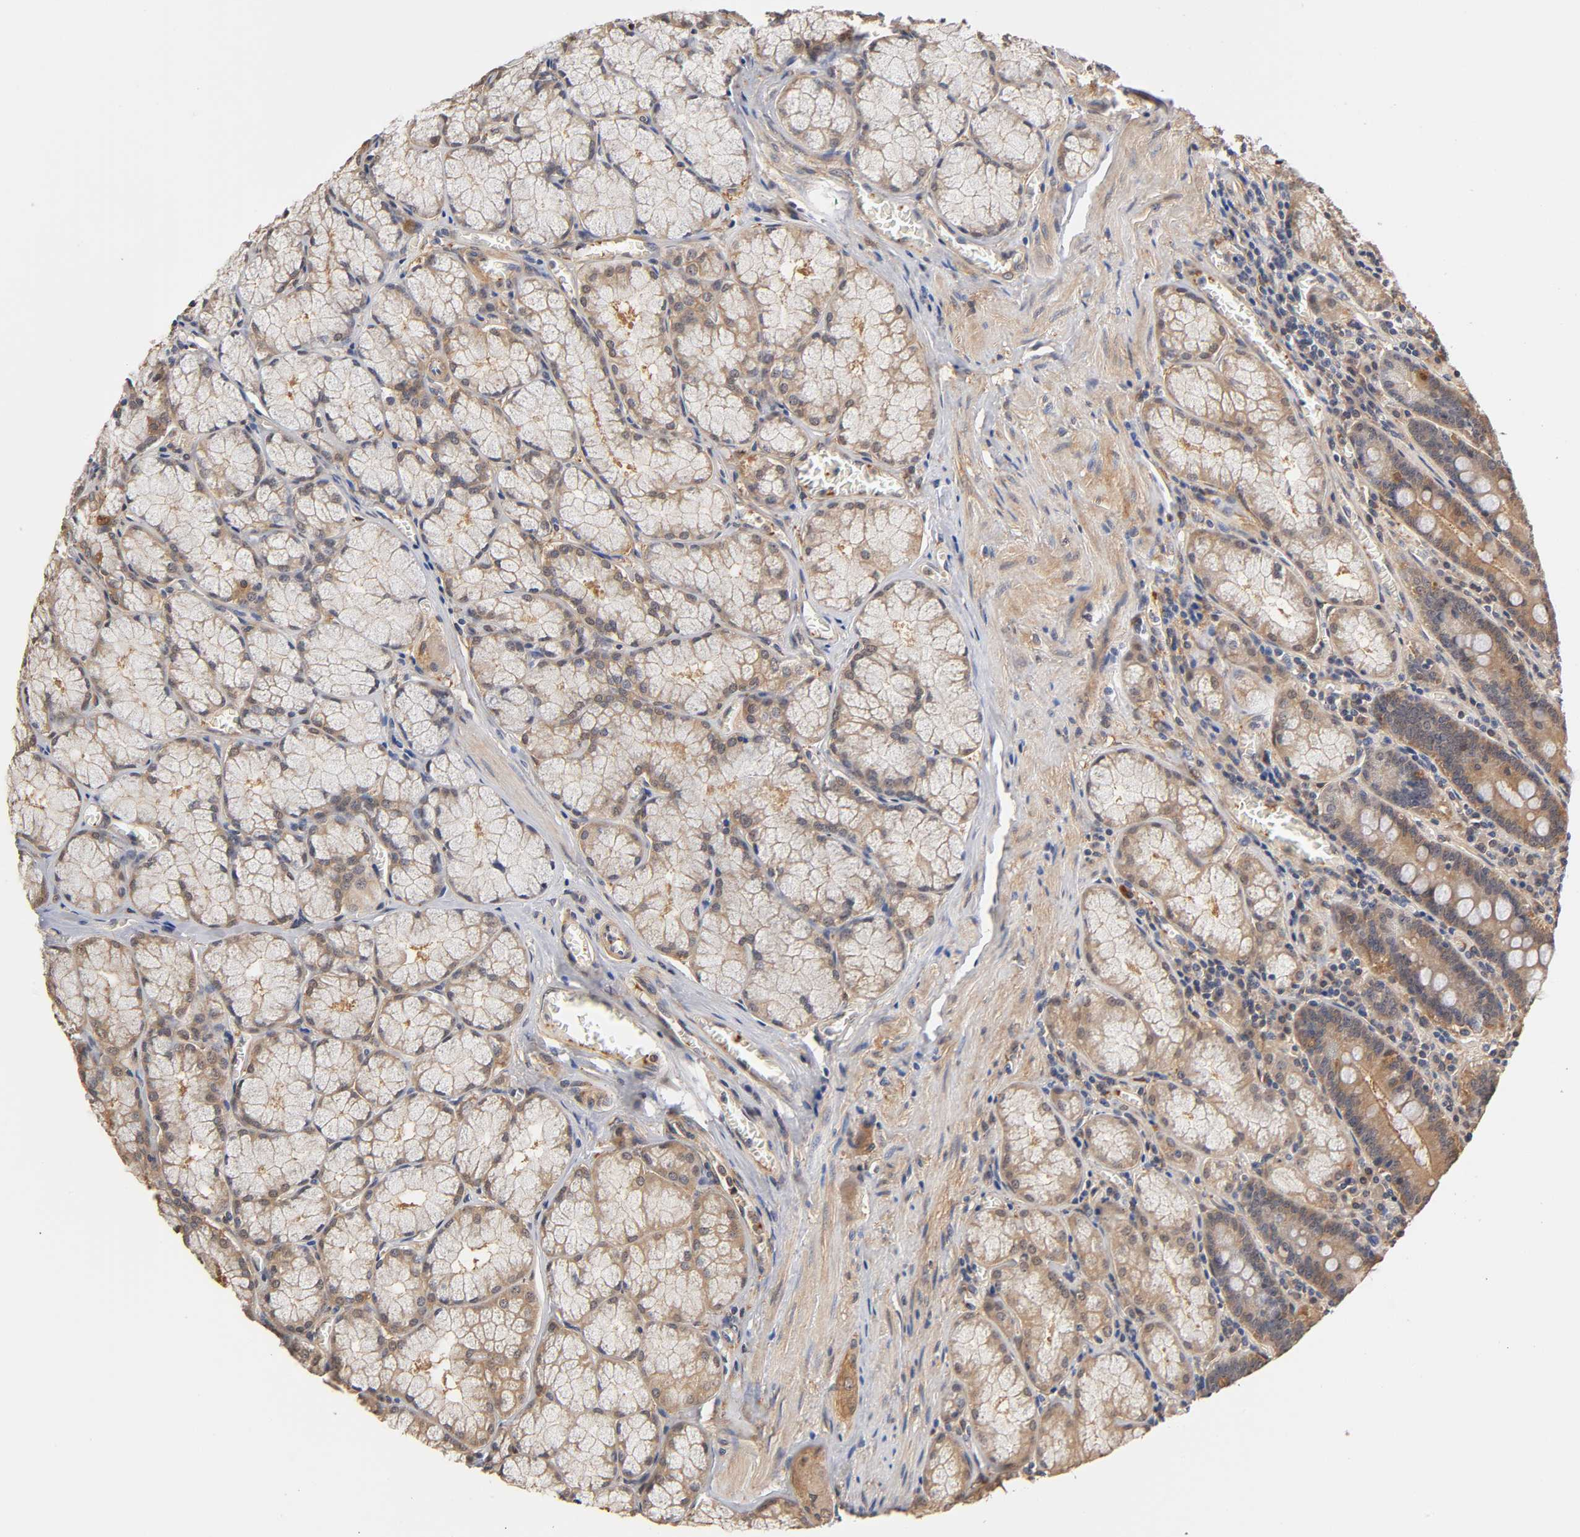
{"staining": {"intensity": "weak", "quantity": ">75%", "location": "cytoplasmic/membranous"}, "tissue": "stomach", "cell_type": "Glandular cells", "image_type": "normal", "snomed": [{"axis": "morphology", "description": "Normal tissue, NOS"}, {"axis": "topography", "description": "Stomach, lower"}], "caption": "Protein staining by immunohistochemistry exhibits weak cytoplasmic/membranous expression in about >75% of glandular cells in benign stomach. (Brightfield microscopy of DAB IHC at high magnification).", "gene": "PDE5A", "patient": {"sex": "male", "age": 56}}